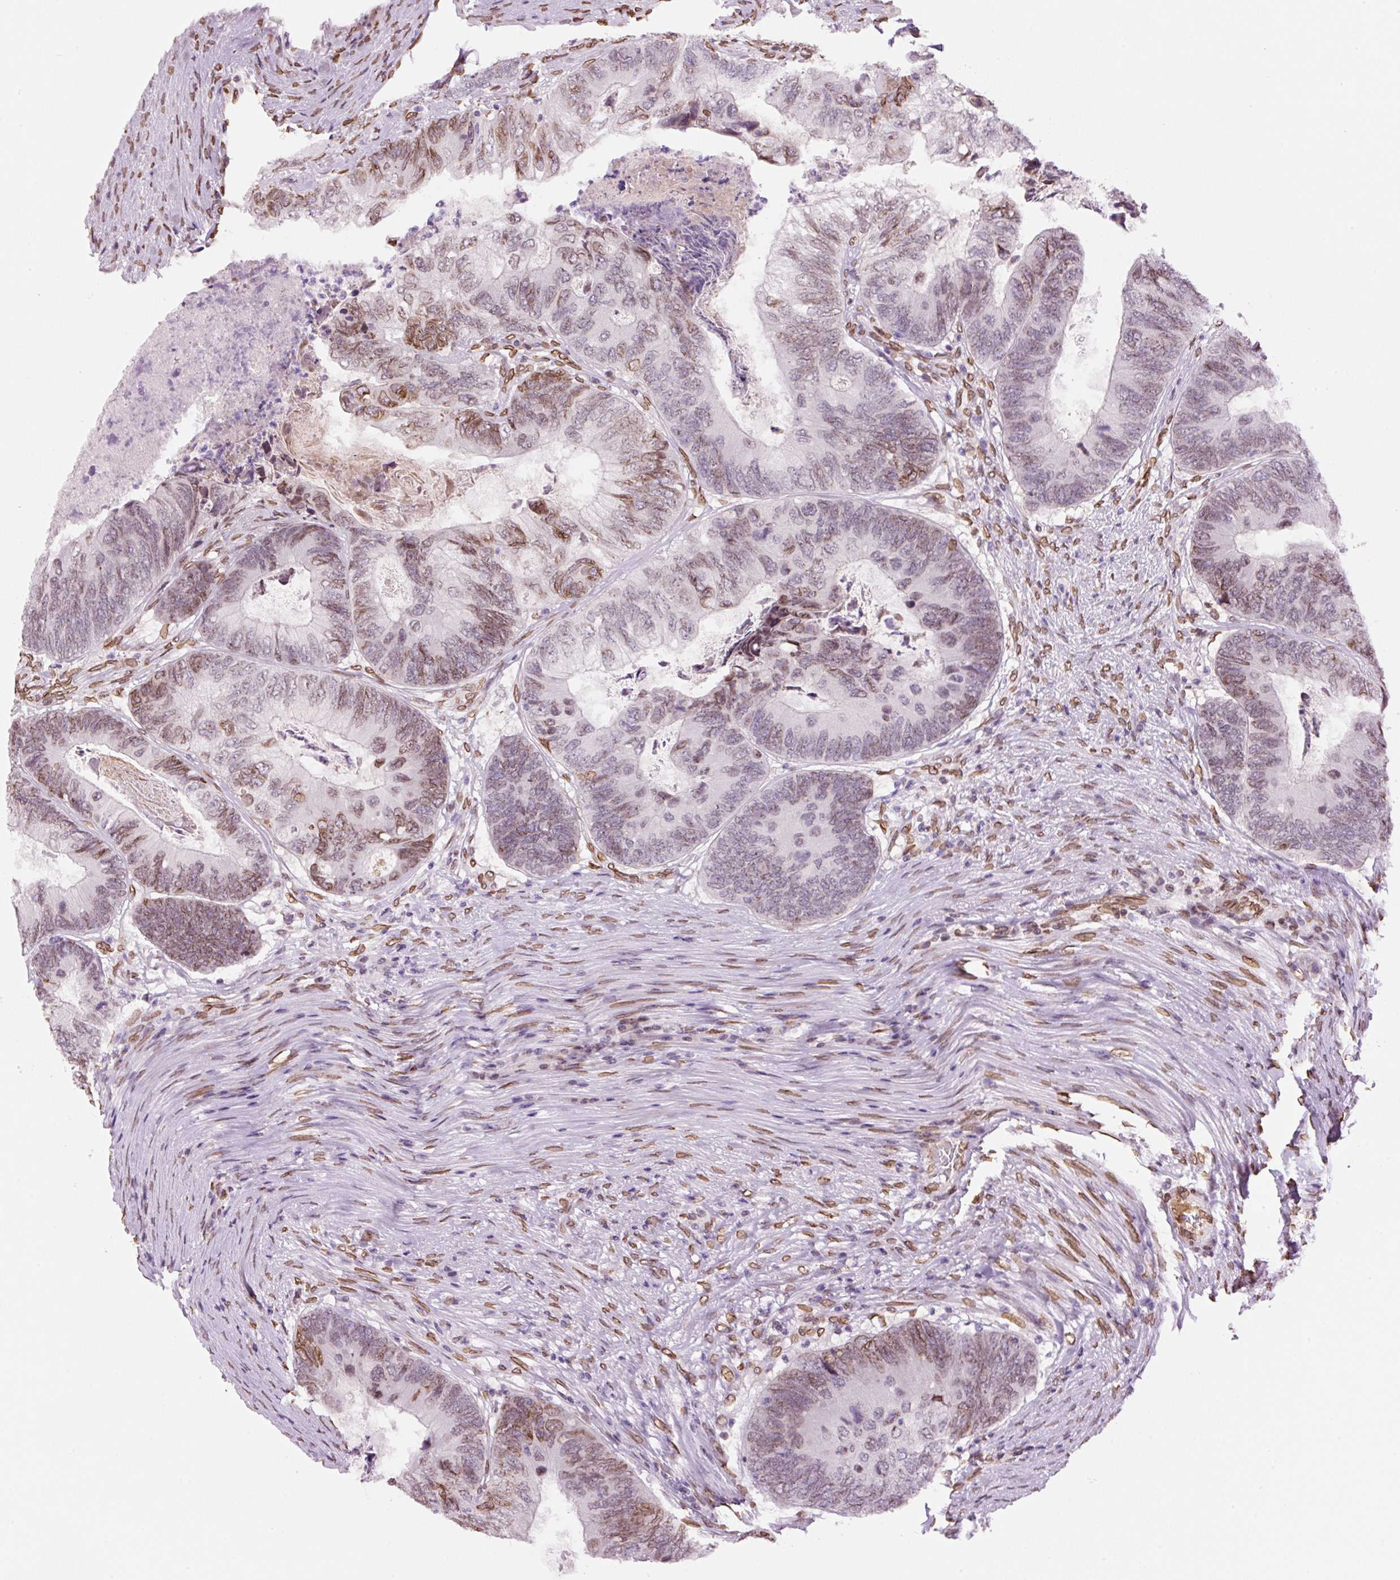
{"staining": {"intensity": "moderate", "quantity": "25%-75%", "location": "cytoplasmic/membranous,nuclear"}, "tissue": "colorectal cancer", "cell_type": "Tumor cells", "image_type": "cancer", "snomed": [{"axis": "morphology", "description": "Adenocarcinoma, NOS"}, {"axis": "topography", "description": "Colon"}], "caption": "Moderate cytoplasmic/membranous and nuclear positivity for a protein is identified in approximately 25%-75% of tumor cells of colorectal adenocarcinoma using IHC.", "gene": "ZNF224", "patient": {"sex": "female", "age": 67}}